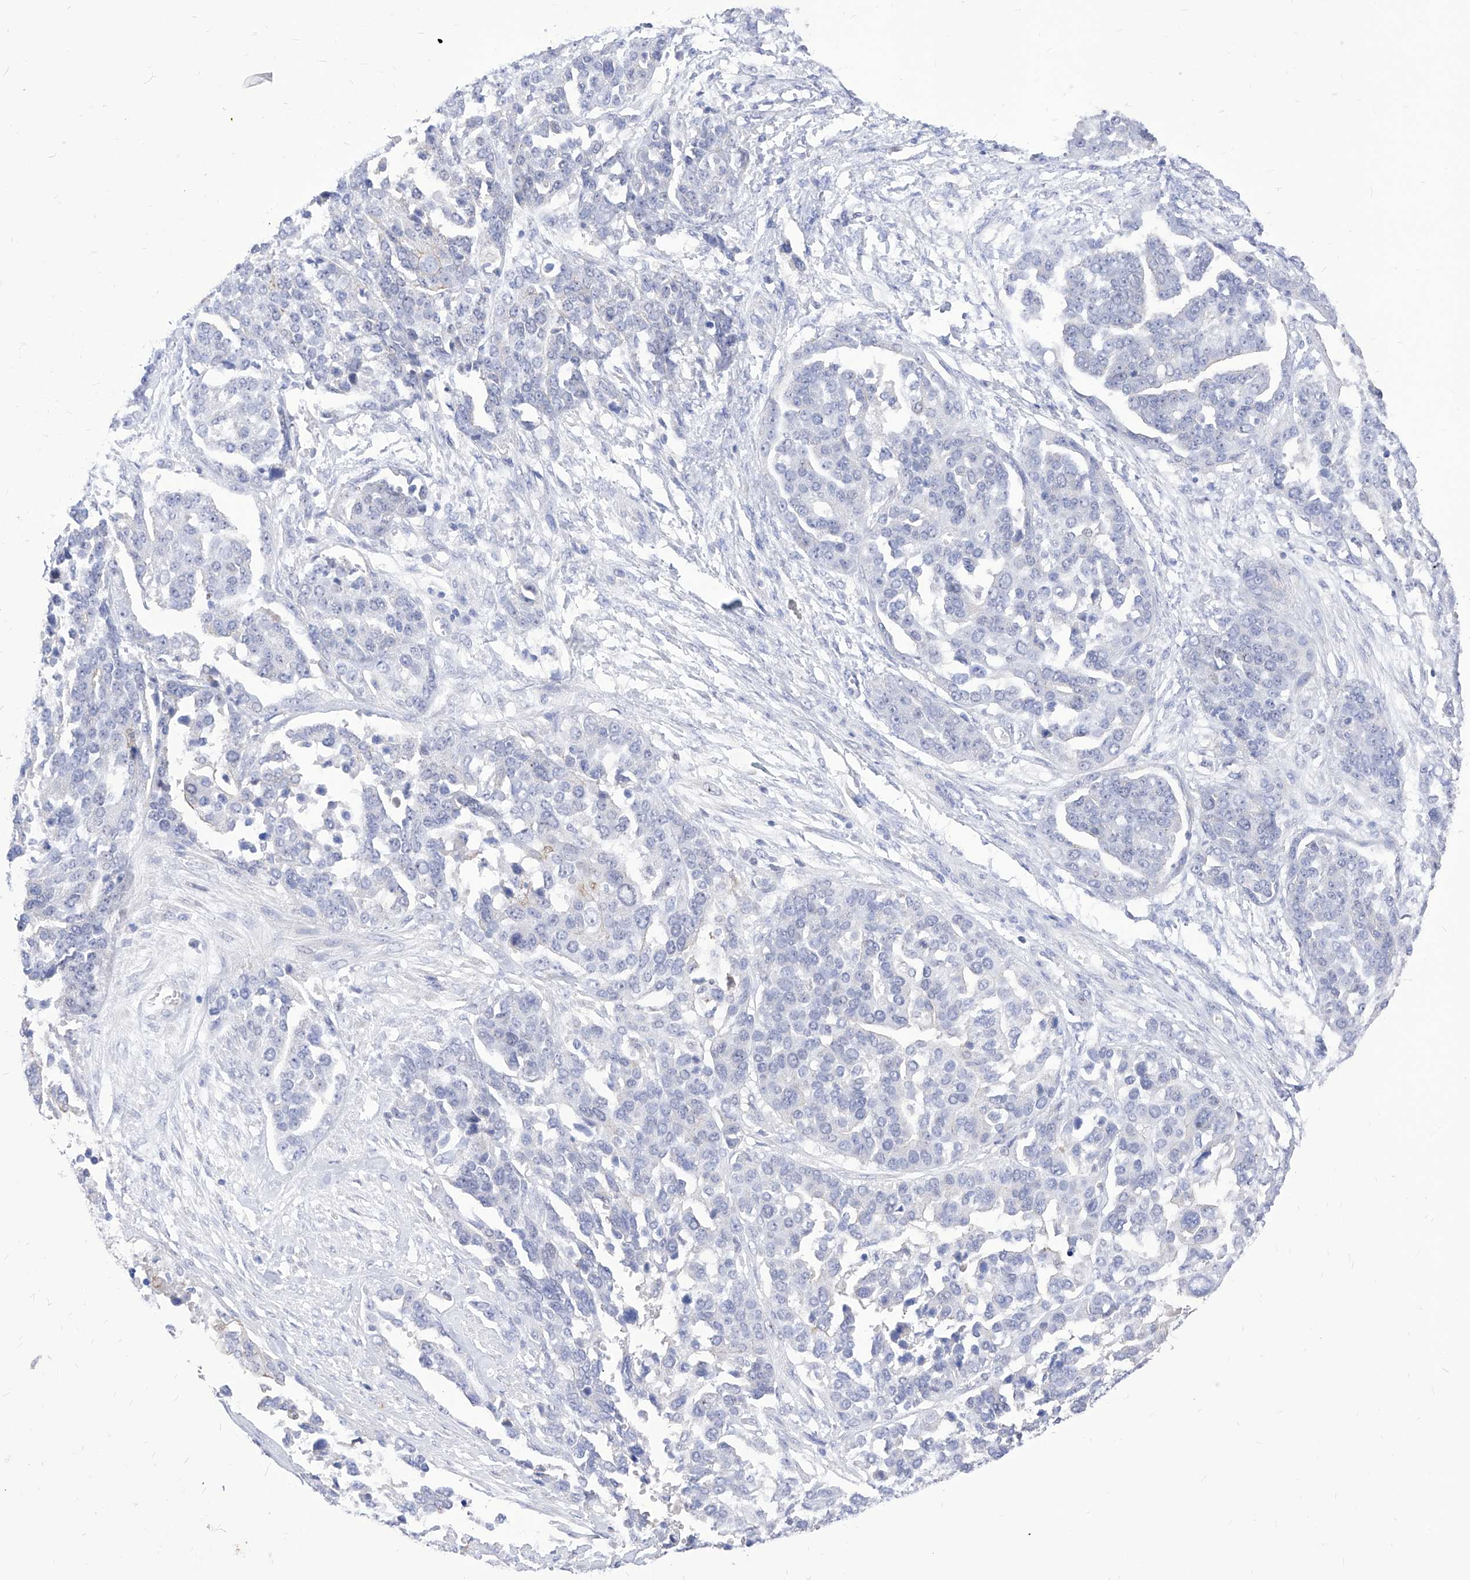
{"staining": {"intensity": "negative", "quantity": "none", "location": "none"}, "tissue": "ovarian cancer", "cell_type": "Tumor cells", "image_type": "cancer", "snomed": [{"axis": "morphology", "description": "Cystadenocarcinoma, serous, NOS"}, {"axis": "topography", "description": "Ovary"}], "caption": "Immunohistochemical staining of ovarian cancer shows no significant positivity in tumor cells.", "gene": "VAX1", "patient": {"sex": "female", "age": 44}}